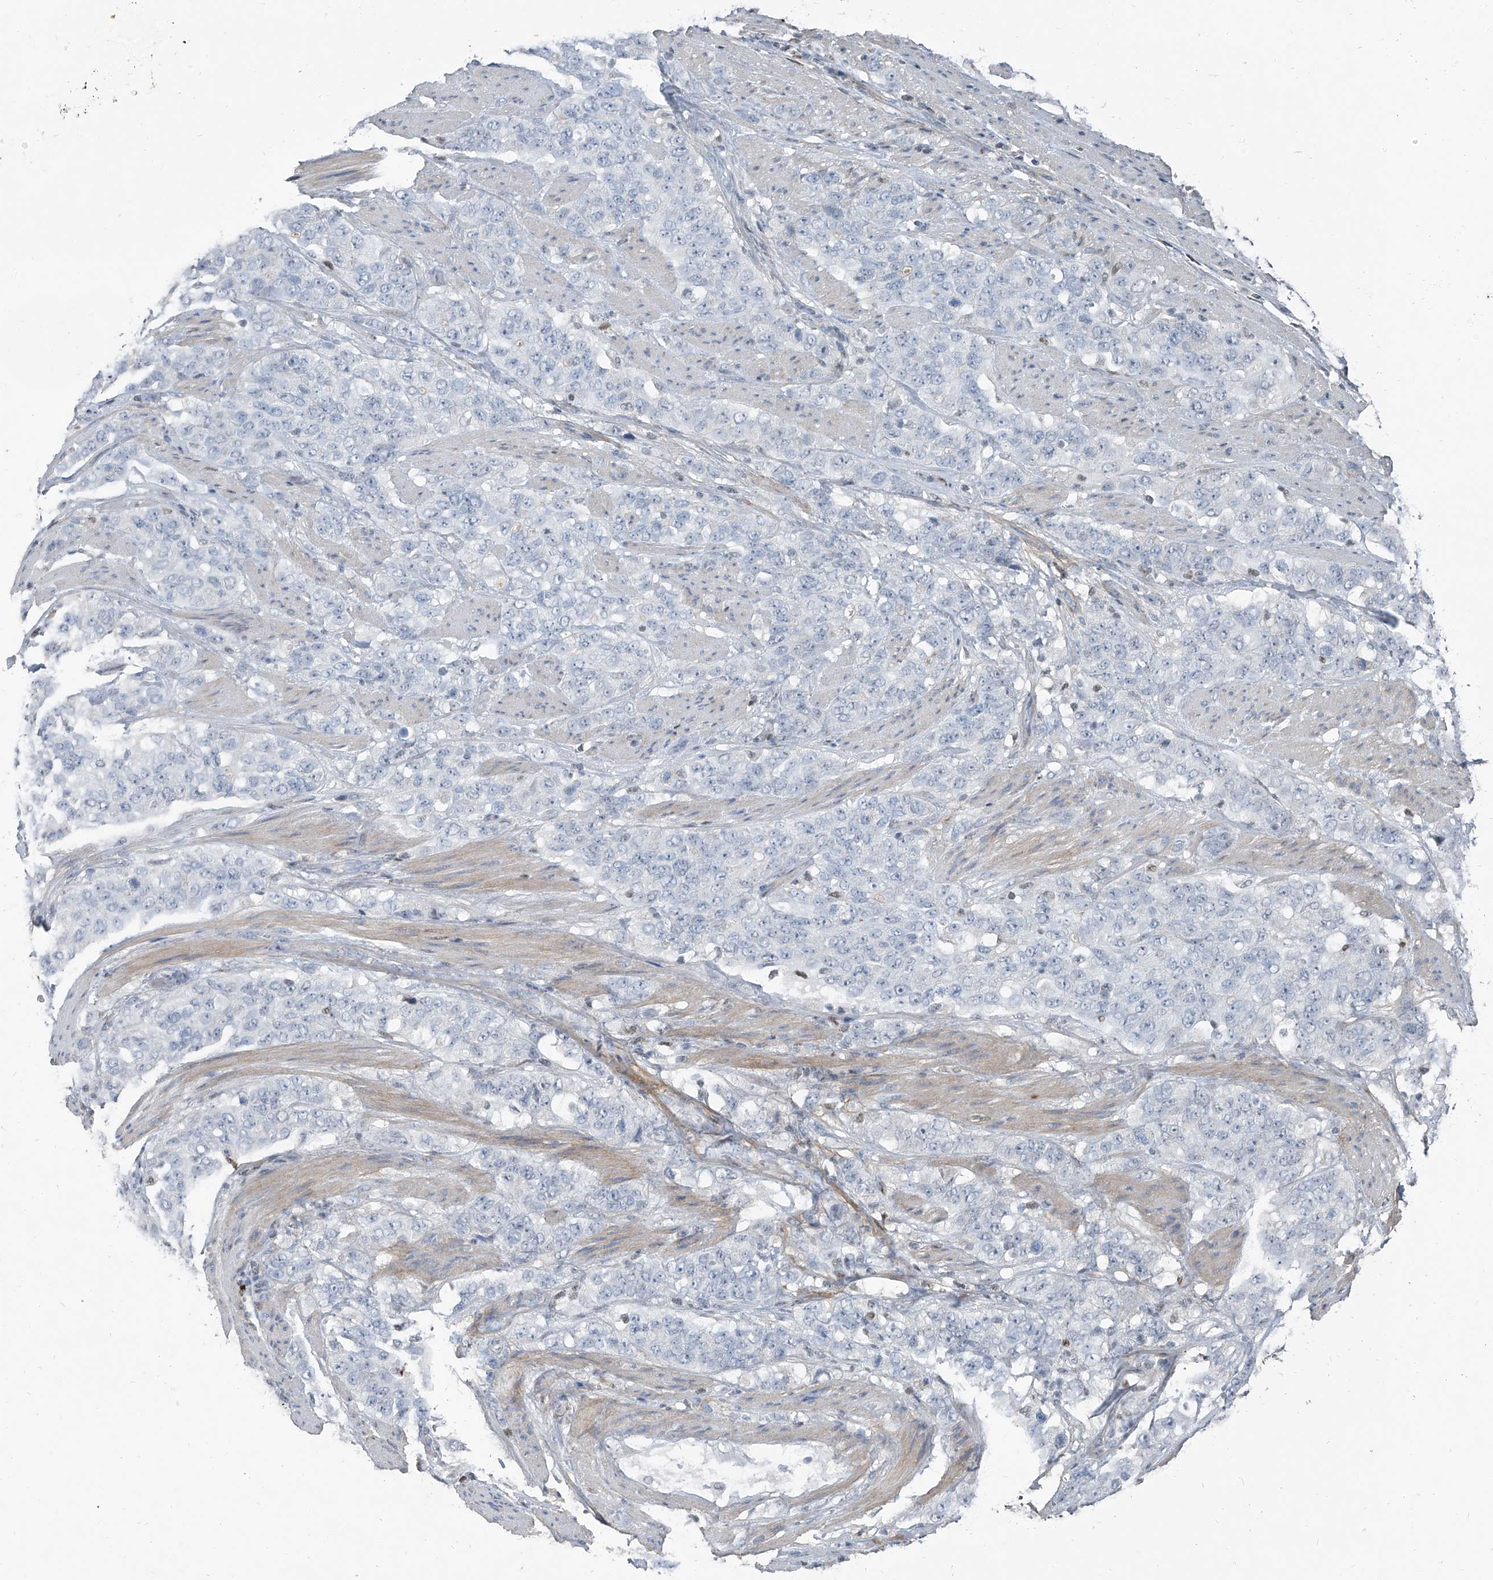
{"staining": {"intensity": "negative", "quantity": "none", "location": "none"}, "tissue": "stomach cancer", "cell_type": "Tumor cells", "image_type": "cancer", "snomed": [{"axis": "morphology", "description": "Adenocarcinoma, NOS"}, {"axis": "topography", "description": "Stomach"}], "caption": "Stomach cancer stained for a protein using IHC exhibits no staining tumor cells.", "gene": "HOXA3", "patient": {"sex": "male", "age": 48}}